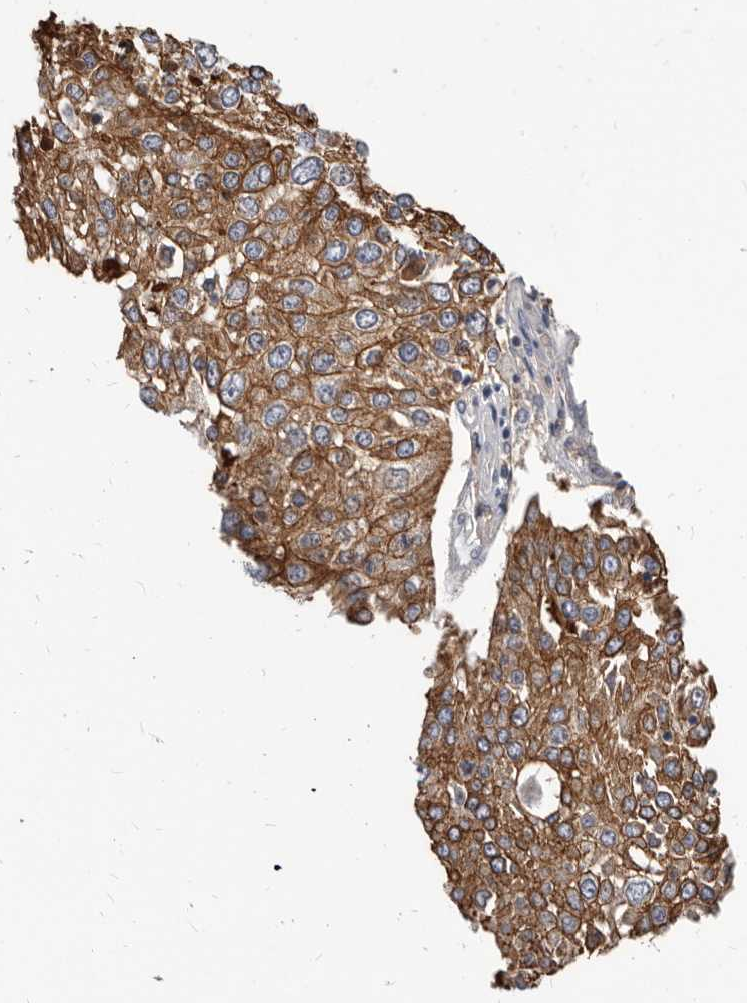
{"staining": {"intensity": "moderate", "quantity": ">75%", "location": "cytoplasmic/membranous"}, "tissue": "lung cancer", "cell_type": "Tumor cells", "image_type": "cancer", "snomed": [{"axis": "morphology", "description": "Squamous cell carcinoma, NOS"}, {"axis": "topography", "description": "Lung"}], "caption": "Protein expression by immunohistochemistry (IHC) shows moderate cytoplasmic/membranous positivity in approximately >75% of tumor cells in lung squamous cell carcinoma.", "gene": "NIBAN1", "patient": {"sex": "male", "age": 65}}